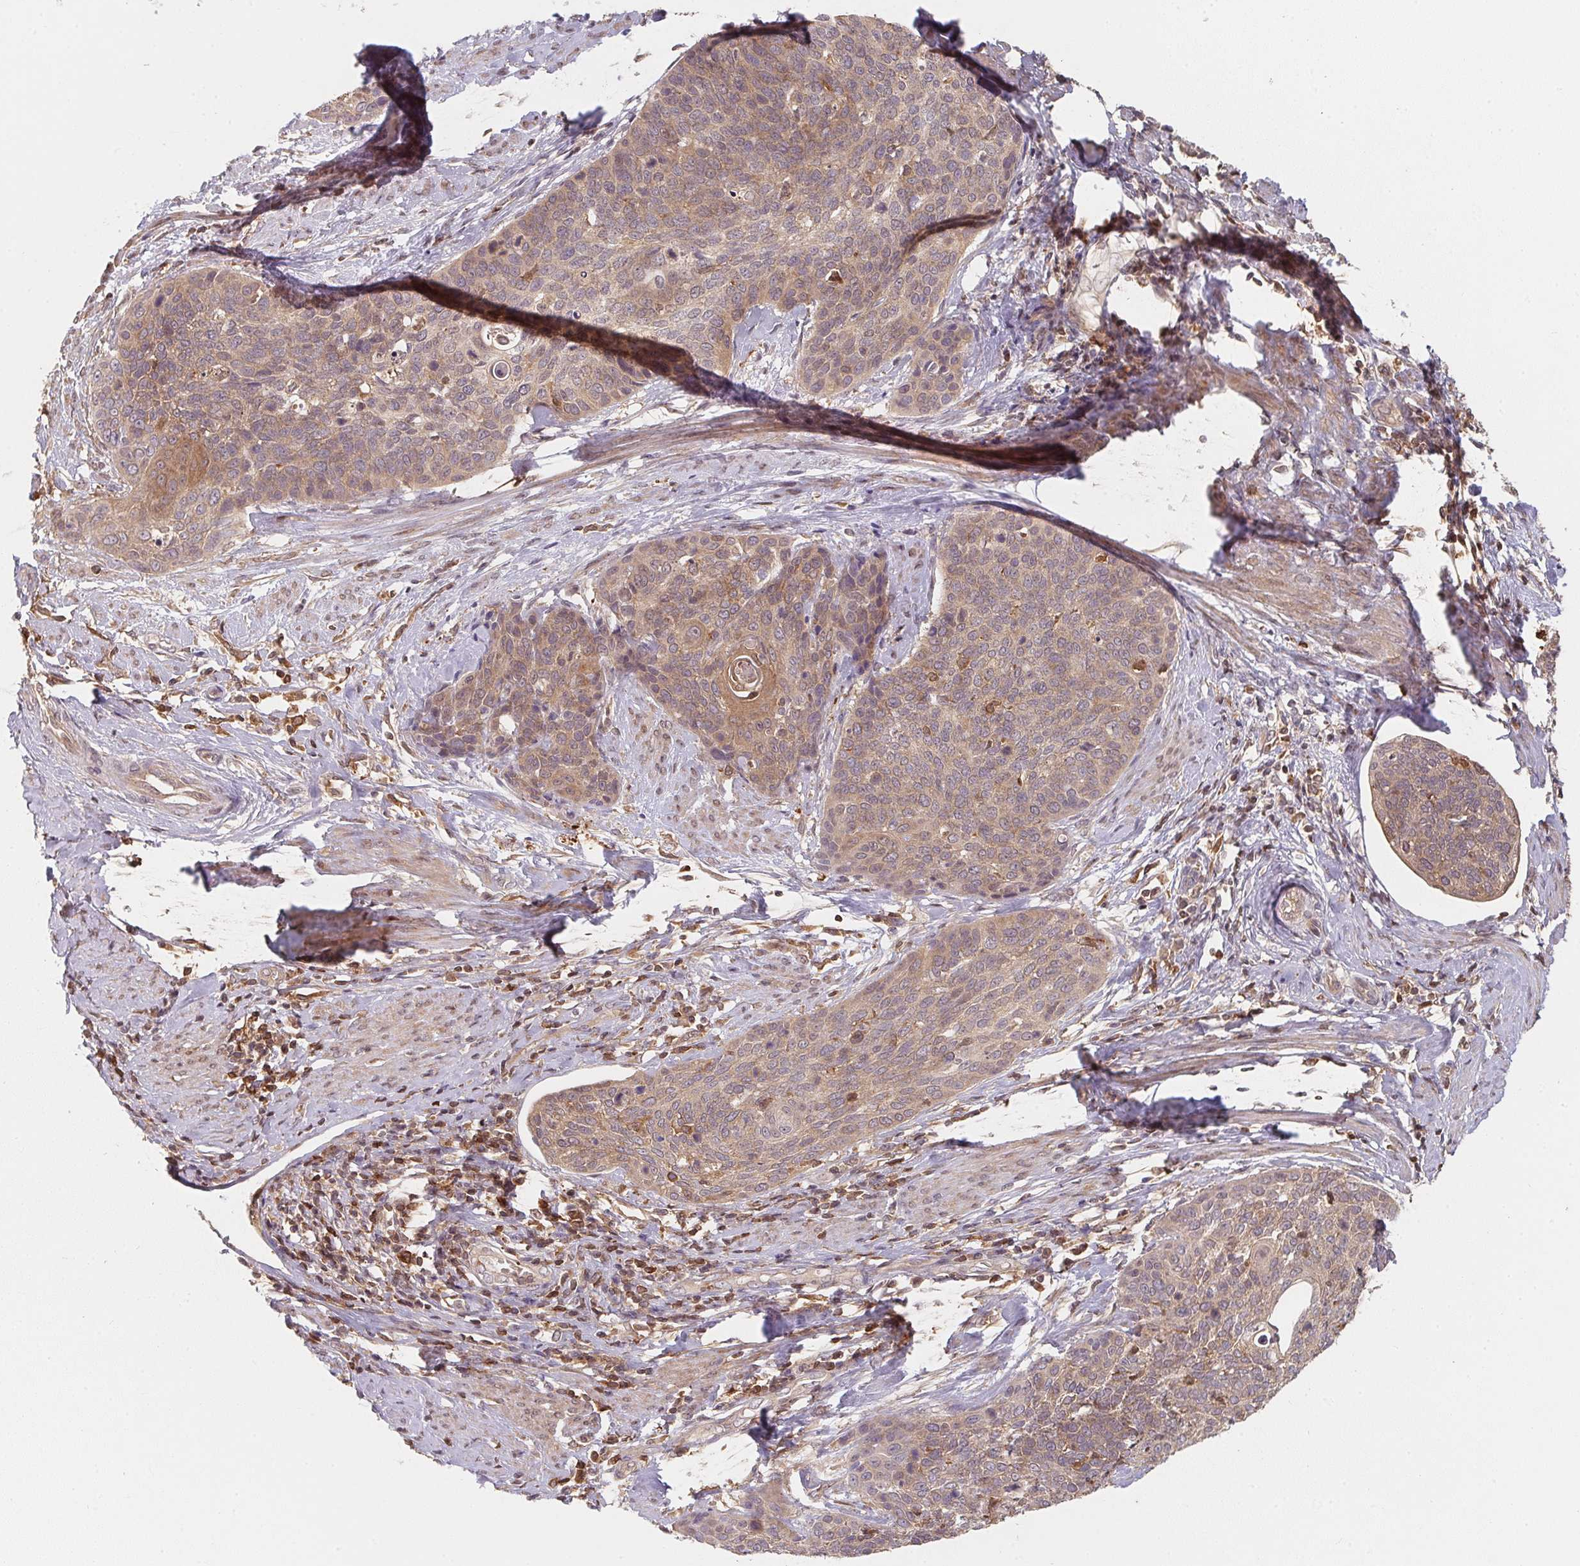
{"staining": {"intensity": "weak", "quantity": "25%-75%", "location": "cytoplasmic/membranous"}, "tissue": "cervical cancer", "cell_type": "Tumor cells", "image_type": "cancer", "snomed": [{"axis": "morphology", "description": "Squamous cell carcinoma, NOS"}, {"axis": "topography", "description": "Cervix"}], "caption": "Protein analysis of cervical squamous cell carcinoma tissue exhibits weak cytoplasmic/membranous positivity in about 25%-75% of tumor cells.", "gene": "ANKRD13A", "patient": {"sex": "female", "age": 69}}